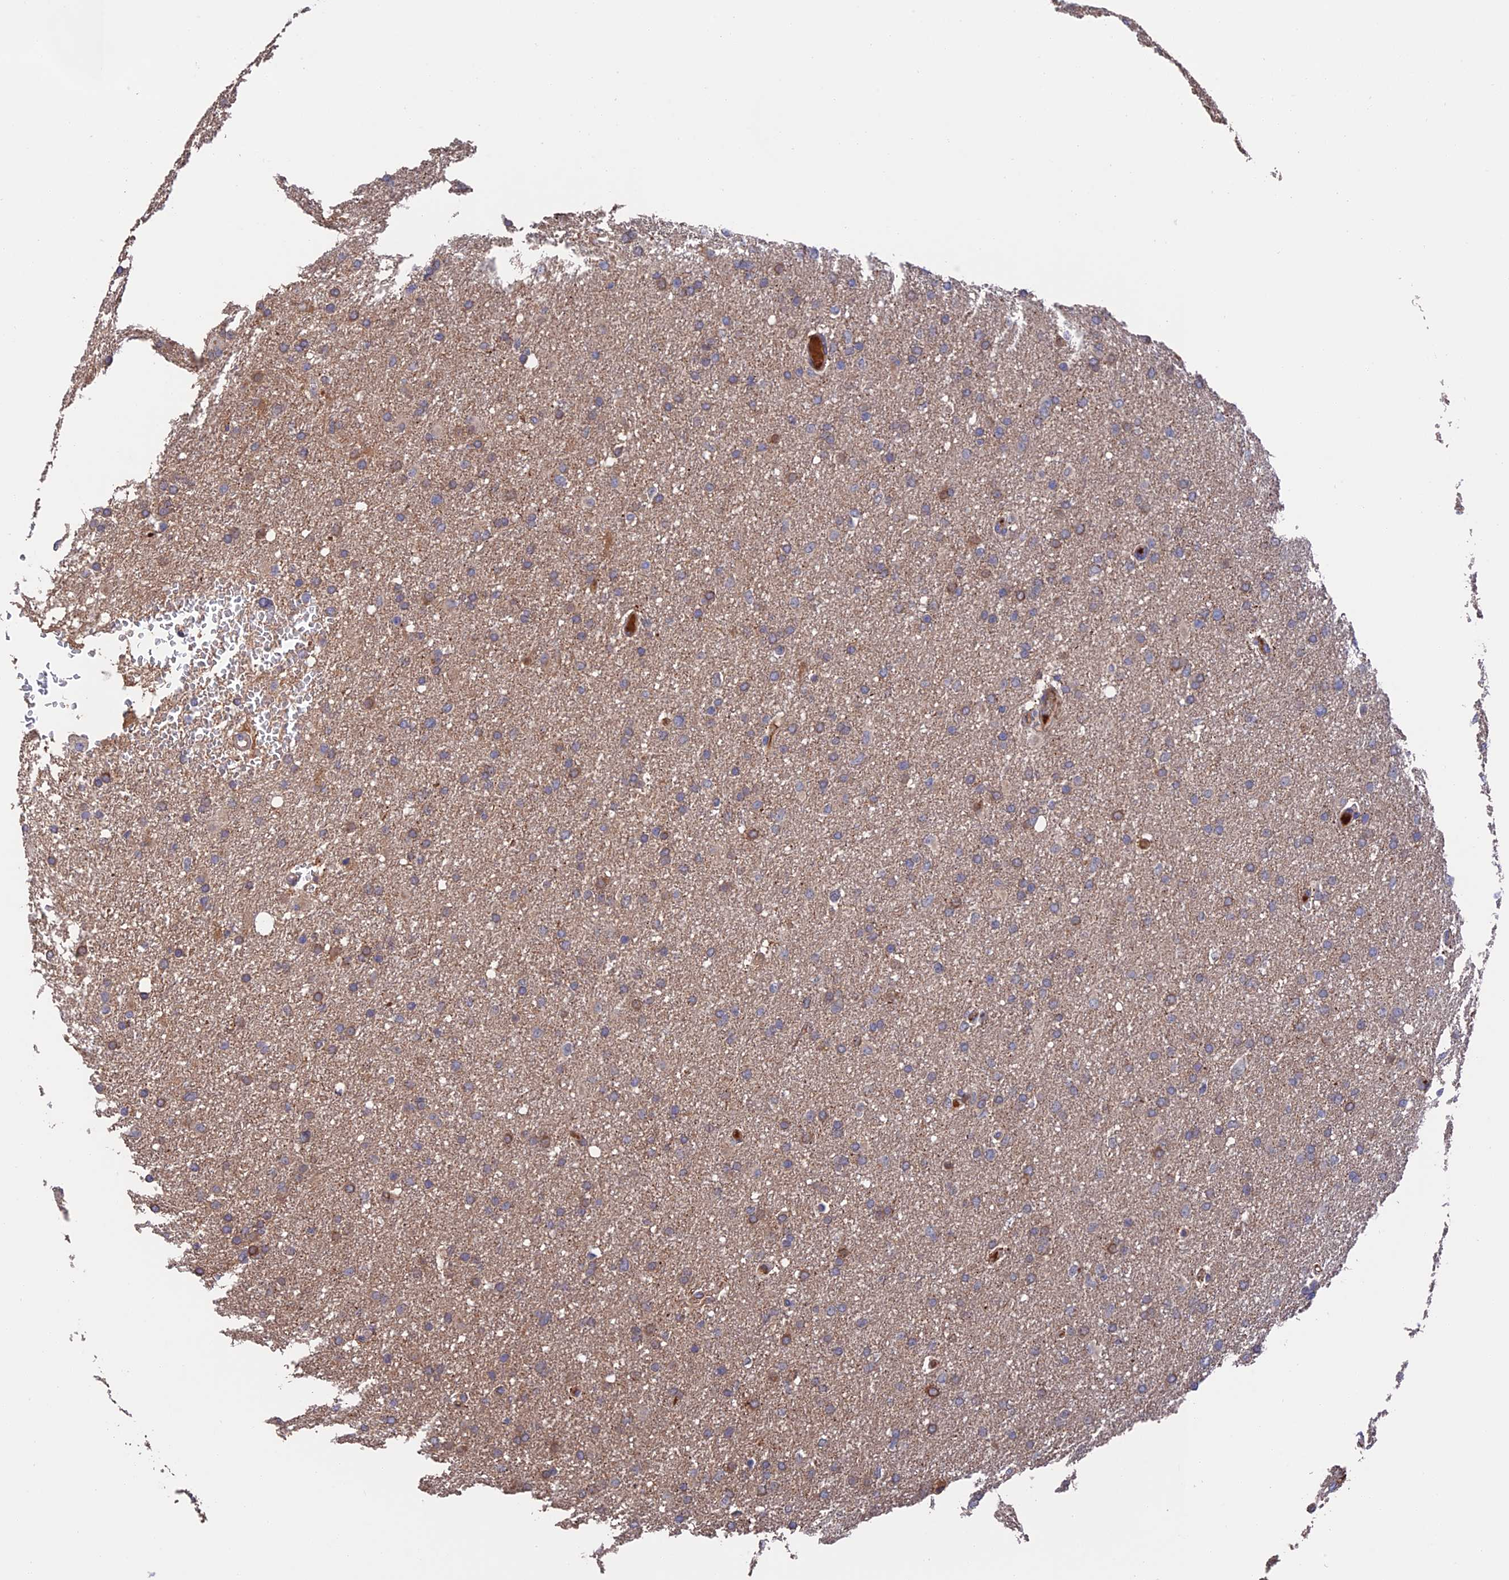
{"staining": {"intensity": "moderate", "quantity": "<25%", "location": "cytoplasmic/membranous"}, "tissue": "glioma", "cell_type": "Tumor cells", "image_type": "cancer", "snomed": [{"axis": "morphology", "description": "Glioma, malignant, High grade"}, {"axis": "topography", "description": "Cerebral cortex"}], "caption": "An immunohistochemistry (IHC) micrograph of neoplastic tissue is shown. Protein staining in brown labels moderate cytoplasmic/membranous positivity in glioma within tumor cells. The protein of interest is stained brown, and the nuclei are stained in blue (DAB IHC with brightfield microscopy, high magnification).", "gene": "HPF1", "patient": {"sex": "female", "age": 36}}